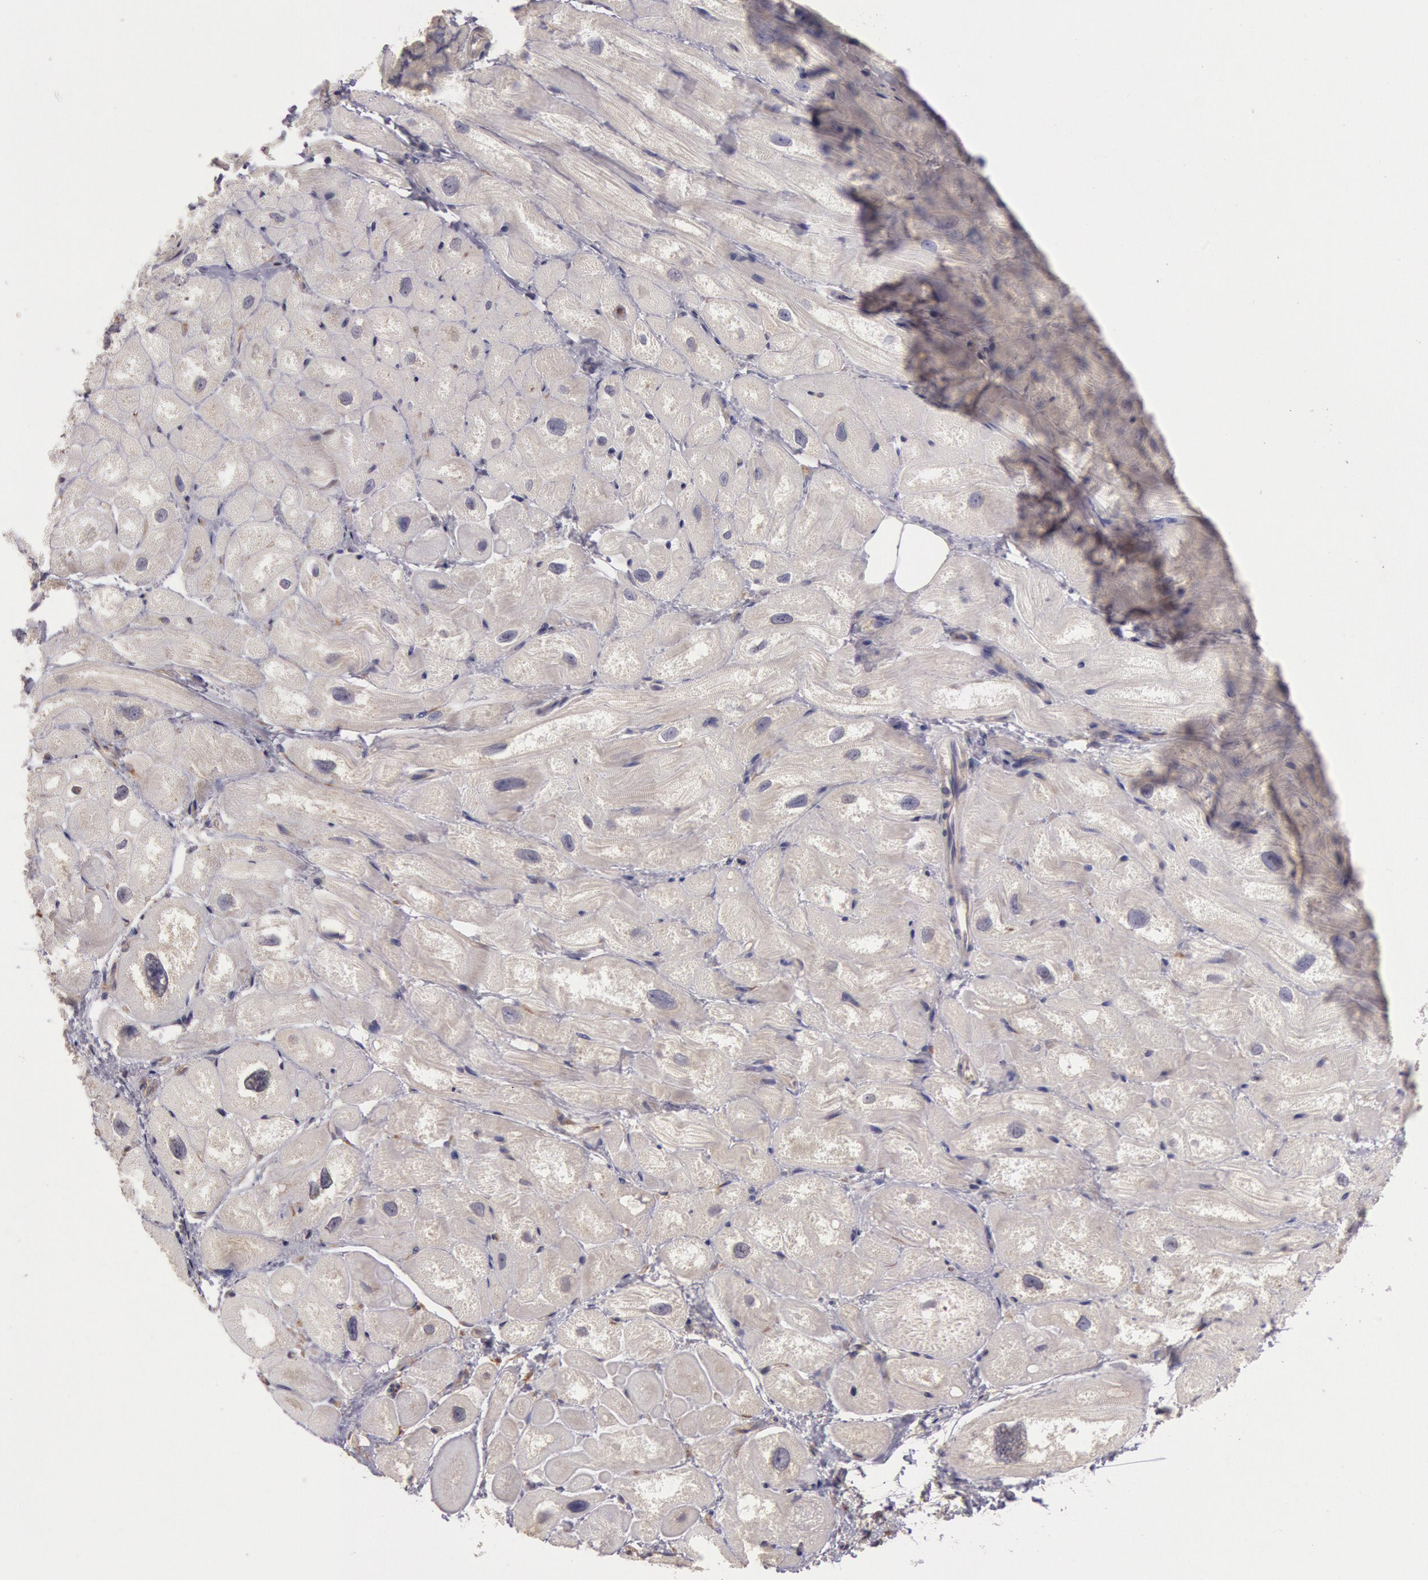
{"staining": {"intensity": "weak", "quantity": ">75%", "location": "cytoplasmic/membranous"}, "tissue": "heart muscle", "cell_type": "Cardiomyocytes", "image_type": "normal", "snomed": [{"axis": "morphology", "description": "Normal tissue, NOS"}, {"axis": "topography", "description": "Heart"}], "caption": "Protein expression analysis of unremarkable heart muscle exhibits weak cytoplasmic/membranous expression in about >75% of cardiomyocytes. (DAB (3,3'-diaminobenzidine) IHC with brightfield microscopy, high magnification).", "gene": "NMT2", "patient": {"sex": "male", "age": 49}}